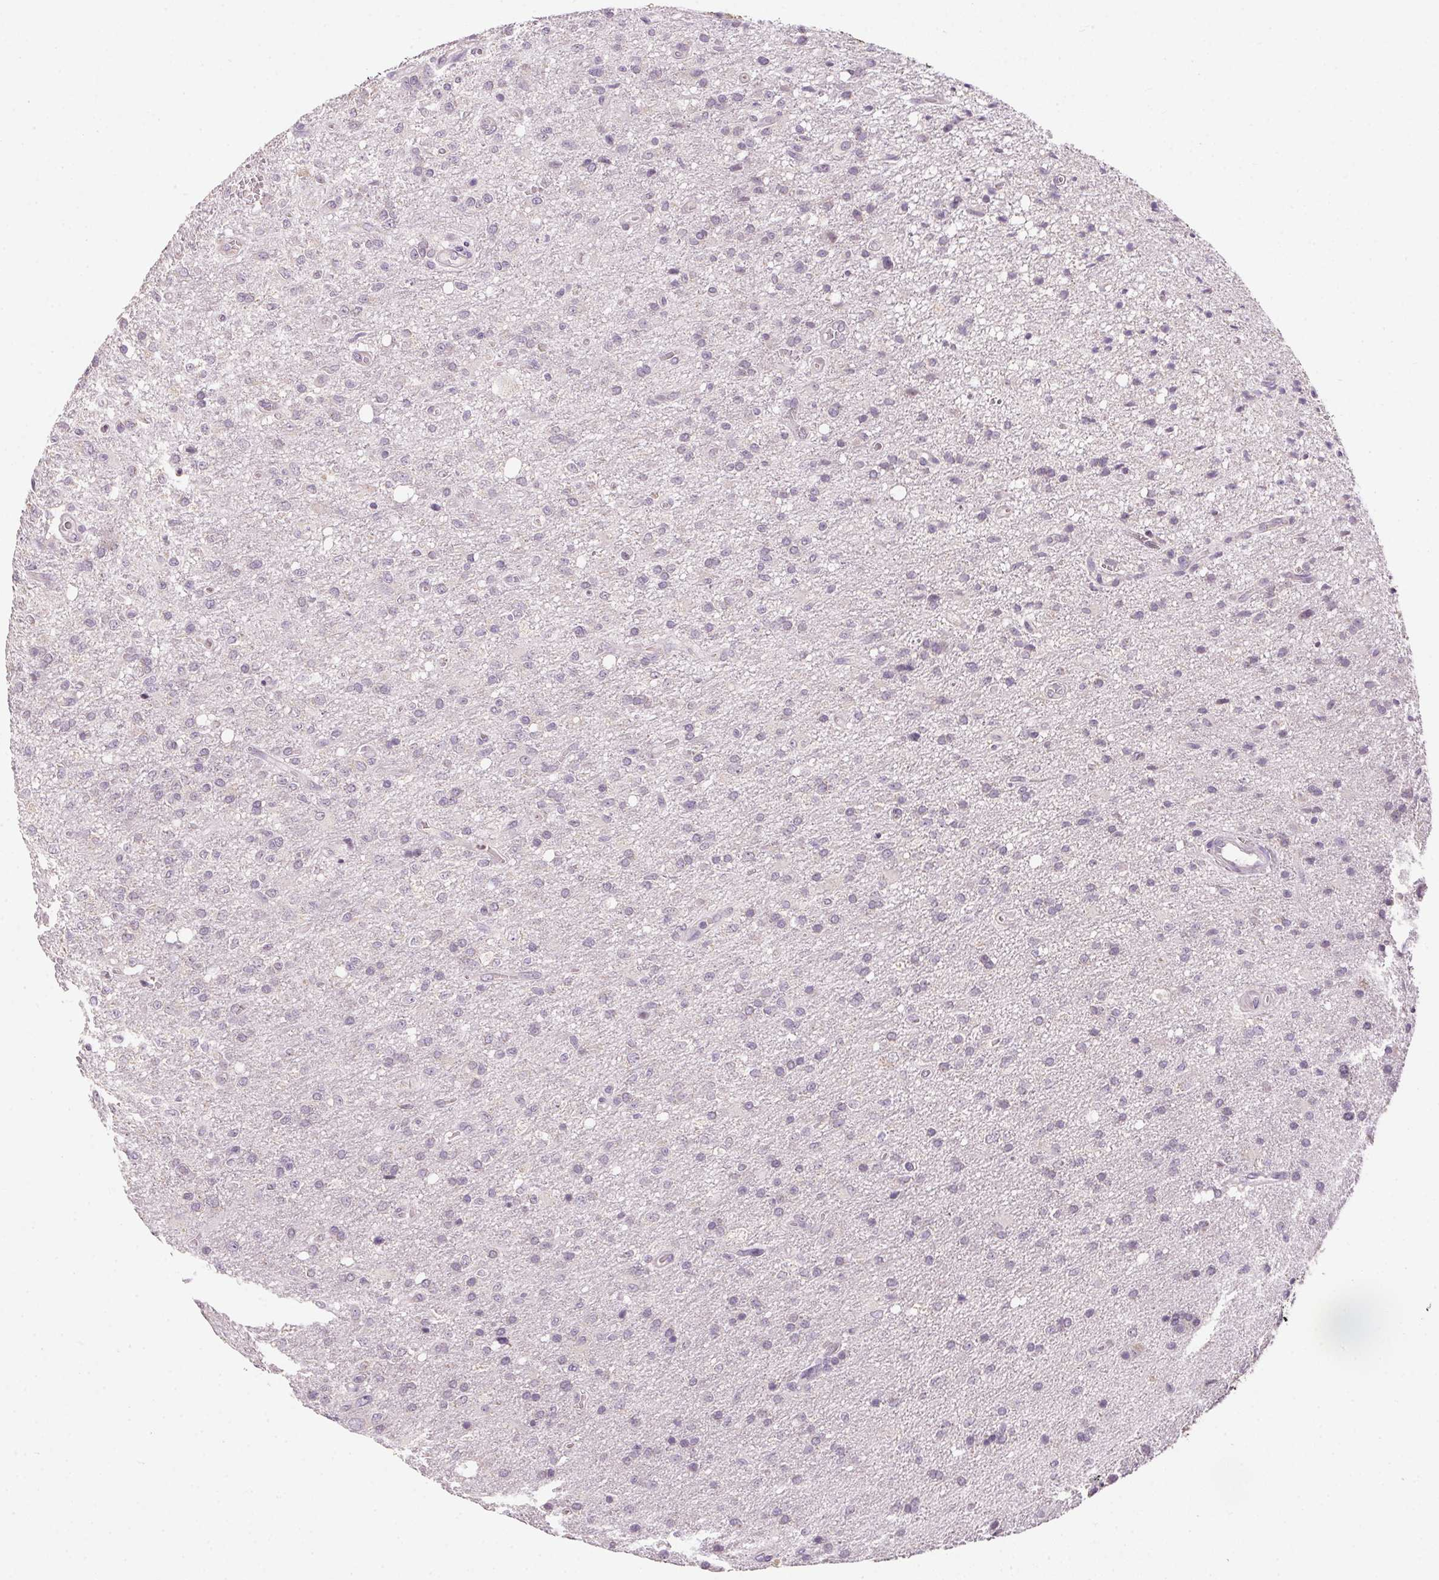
{"staining": {"intensity": "negative", "quantity": "none", "location": "none"}, "tissue": "glioma", "cell_type": "Tumor cells", "image_type": "cancer", "snomed": [{"axis": "morphology", "description": "Glioma, malignant, Low grade"}, {"axis": "topography", "description": "Brain"}], "caption": "An image of human glioma is negative for staining in tumor cells.", "gene": "SPACA9", "patient": {"sex": "male", "age": 66}}